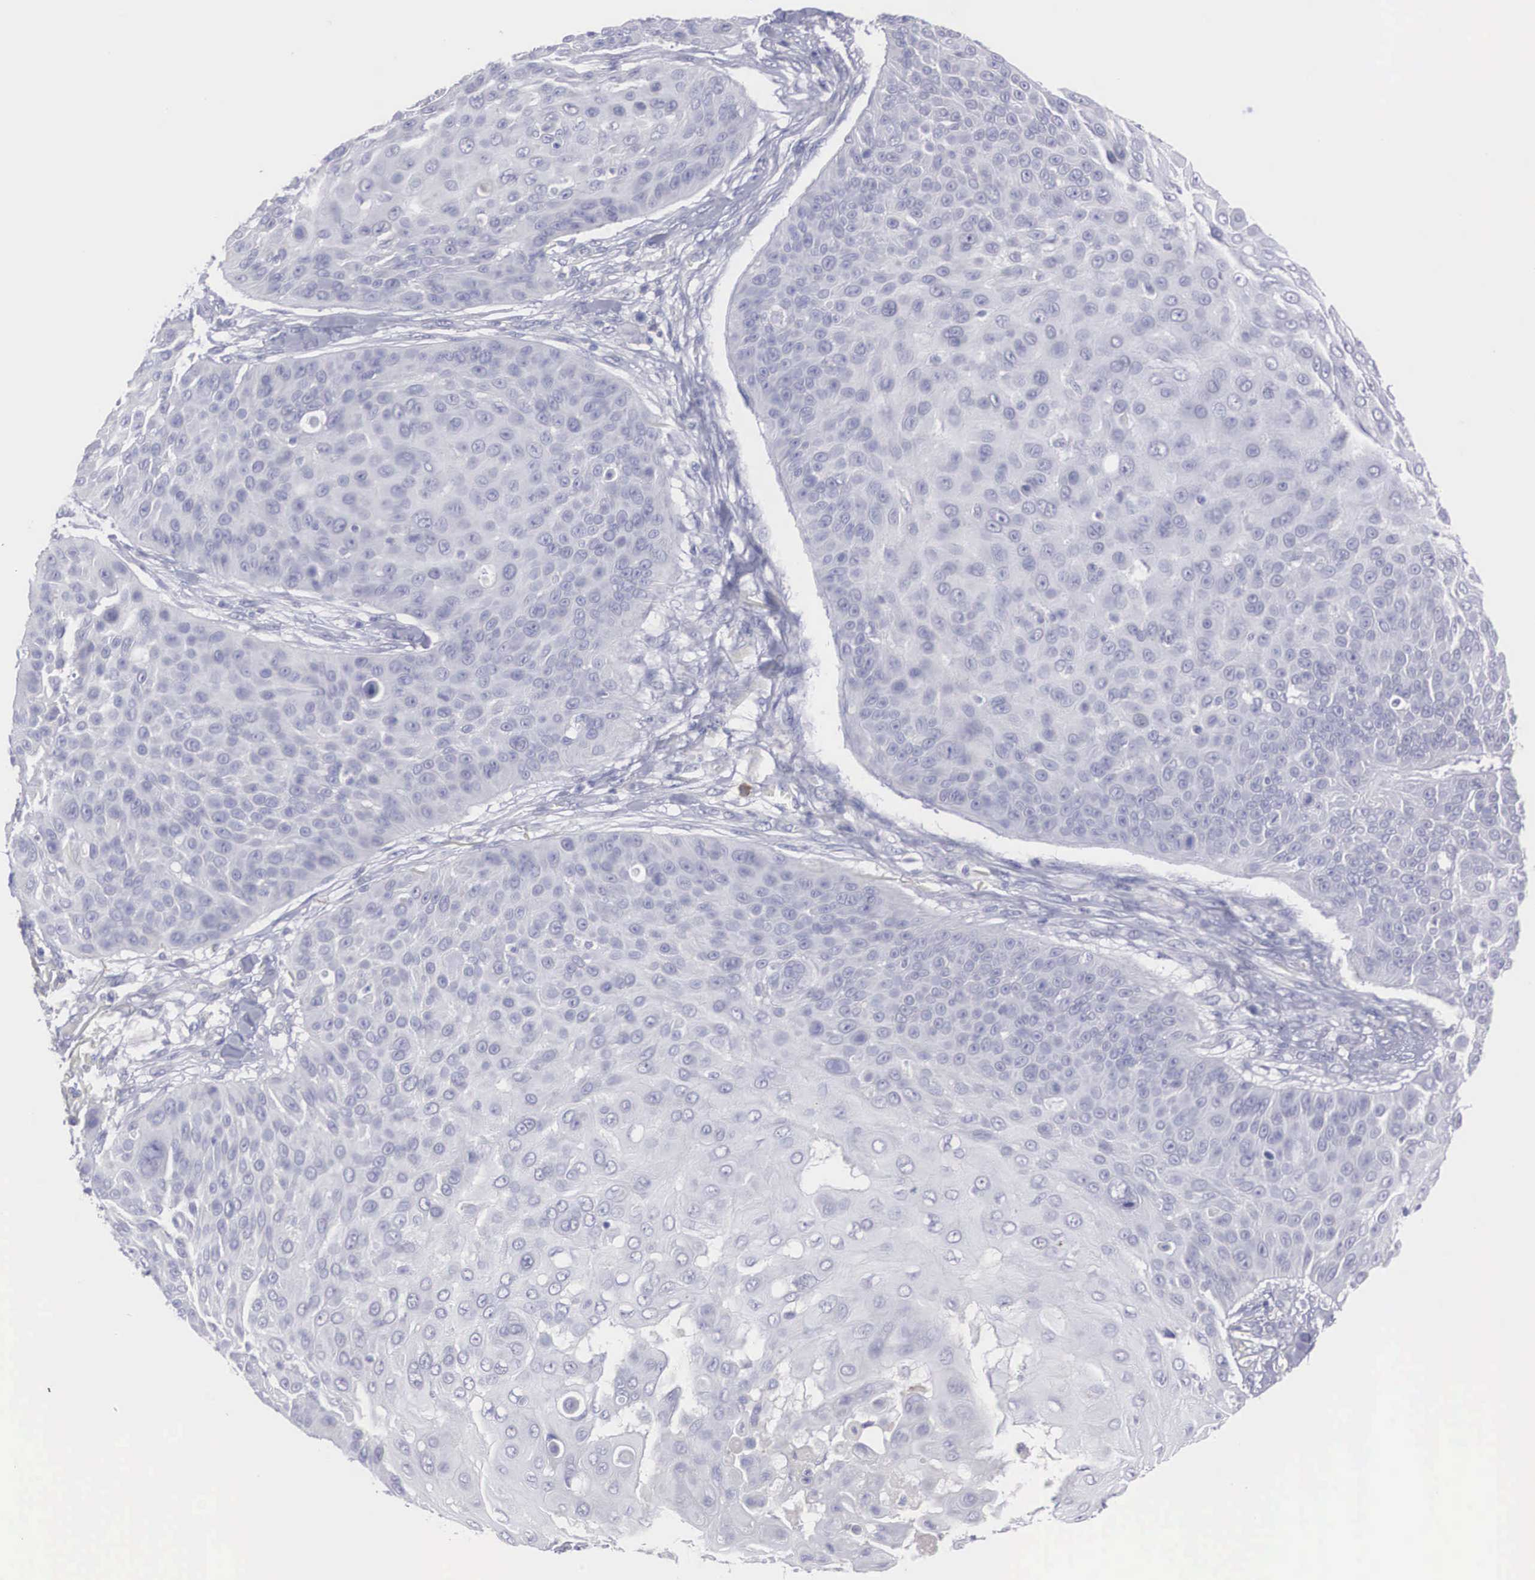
{"staining": {"intensity": "negative", "quantity": "none", "location": "none"}, "tissue": "skin cancer", "cell_type": "Tumor cells", "image_type": "cancer", "snomed": [{"axis": "morphology", "description": "Squamous cell carcinoma, NOS"}, {"axis": "topography", "description": "Skin"}], "caption": "There is no significant staining in tumor cells of squamous cell carcinoma (skin).", "gene": "REPS2", "patient": {"sex": "male", "age": 82}}